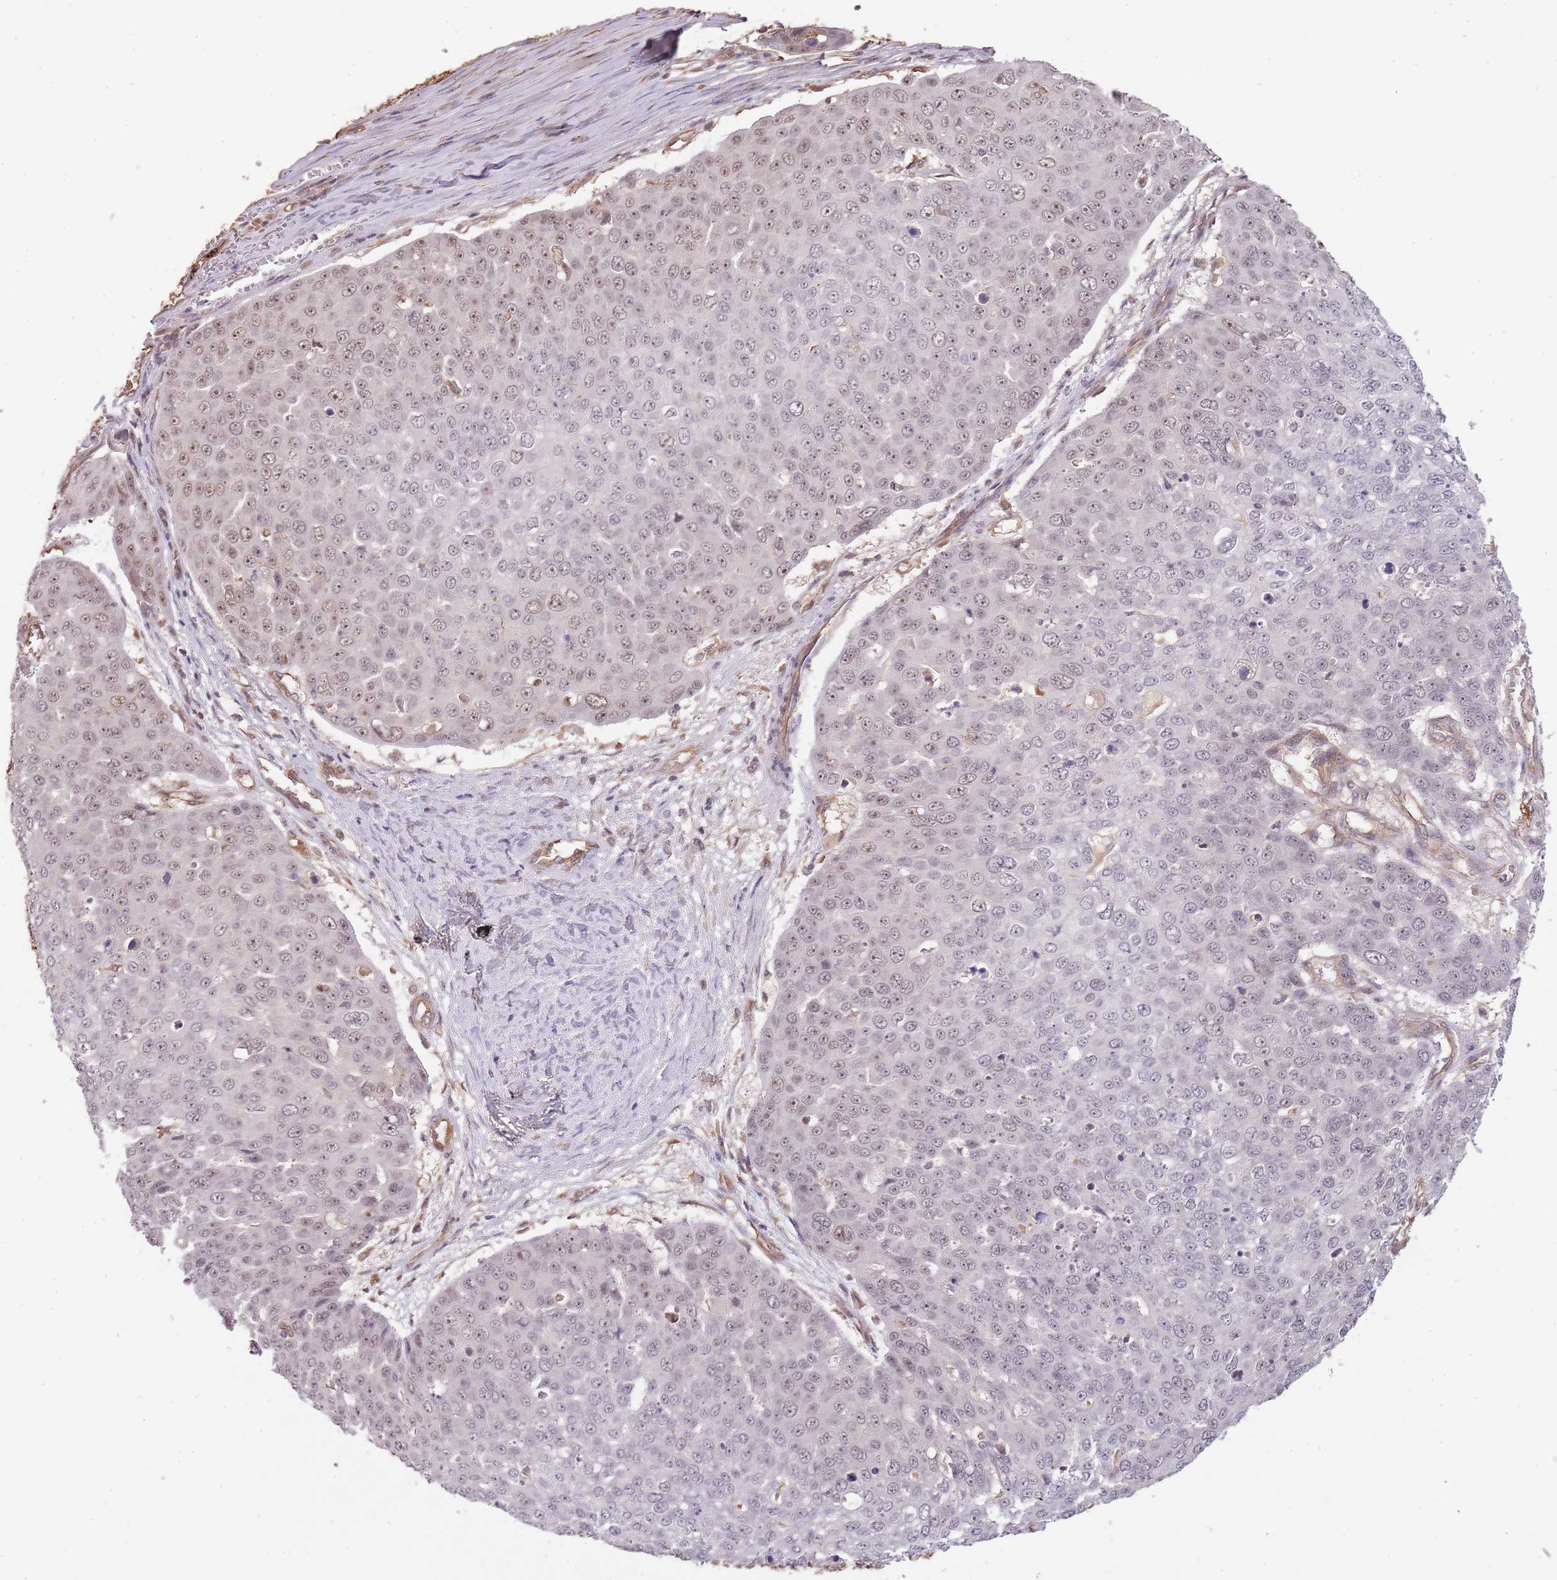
{"staining": {"intensity": "weak", "quantity": "<25%", "location": "nuclear"}, "tissue": "skin cancer", "cell_type": "Tumor cells", "image_type": "cancer", "snomed": [{"axis": "morphology", "description": "Squamous cell carcinoma, NOS"}, {"axis": "topography", "description": "Skin"}], "caption": "Human skin cancer (squamous cell carcinoma) stained for a protein using immunohistochemistry displays no staining in tumor cells.", "gene": "SURF2", "patient": {"sex": "male", "age": 71}}